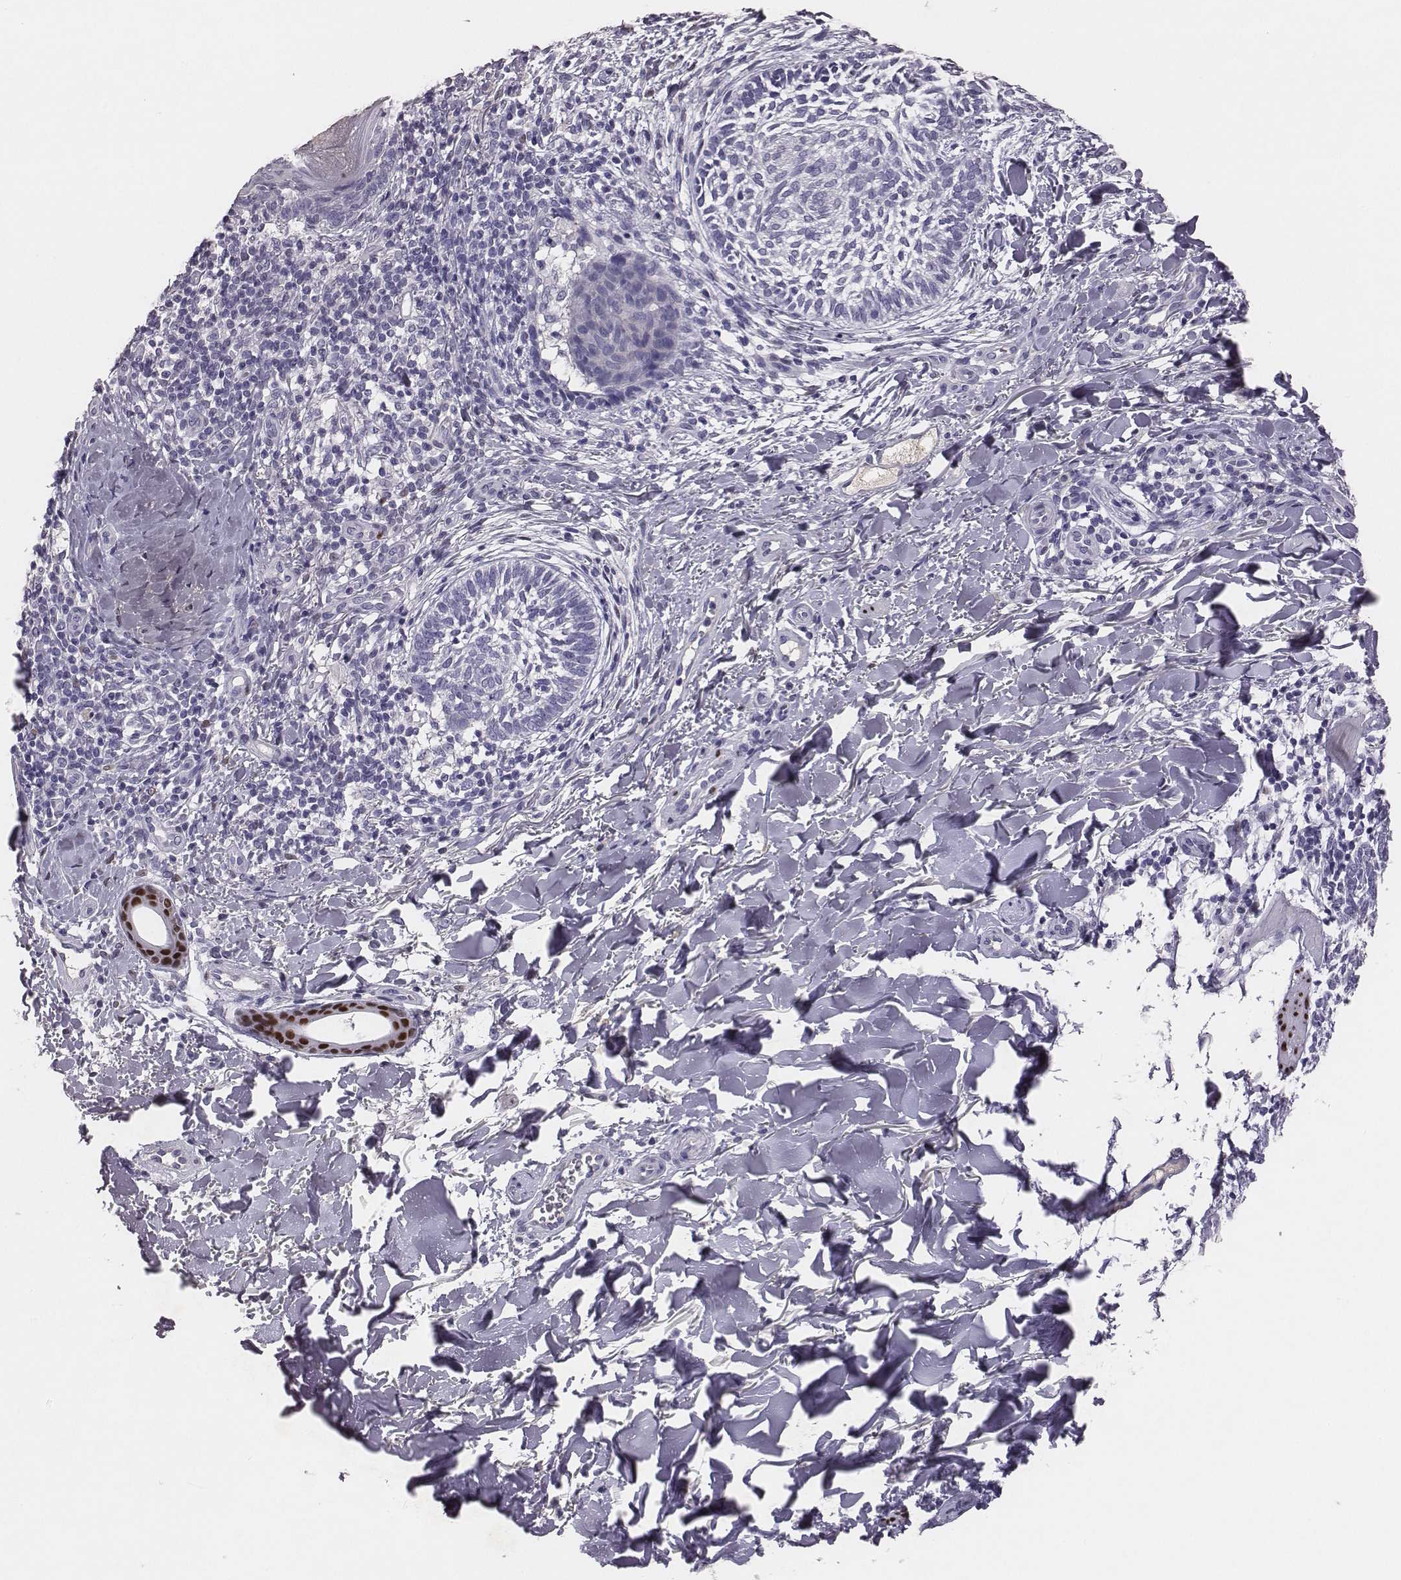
{"staining": {"intensity": "negative", "quantity": "none", "location": "none"}, "tissue": "skin cancer", "cell_type": "Tumor cells", "image_type": "cancer", "snomed": [{"axis": "morphology", "description": "Normal tissue, NOS"}, {"axis": "morphology", "description": "Basal cell carcinoma"}, {"axis": "topography", "description": "Skin"}], "caption": "IHC of human skin cancer exhibits no staining in tumor cells.", "gene": "EN1", "patient": {"sex": "male", "age": 46}}